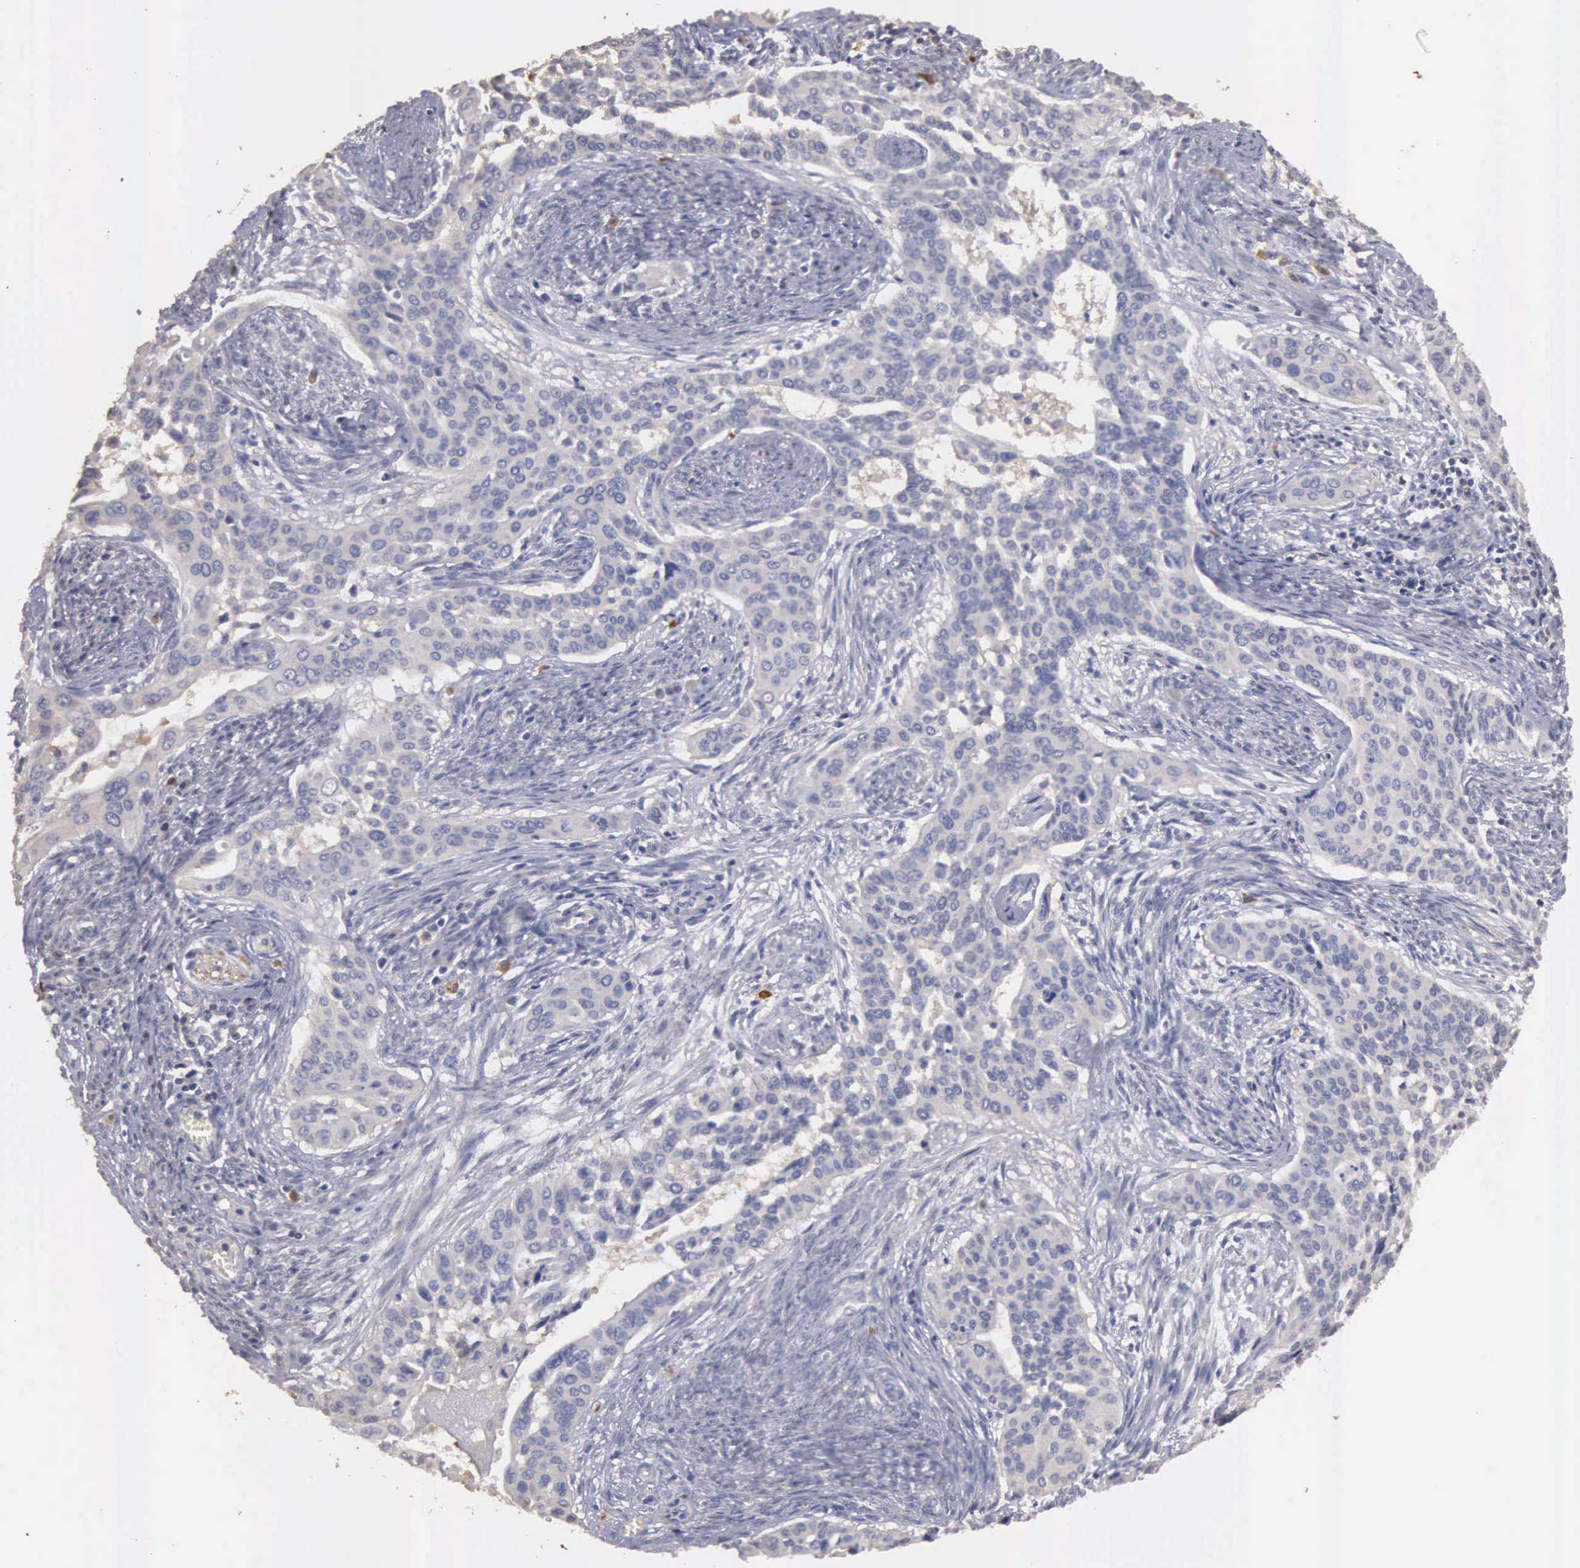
{"staining": {"intensity": "negative", "quantity": "none", "location": "none"}, "tissue": "cervical cancer", "cell_type": "Tumor cells", "image_type": "cancer", "snomed": [{"axis": "morphology", "description": "Squamous cell carcinoma, NOS"}, {"axis": "topography", "description": "Cervix"}], "caption": "Immunohistochemical staining of human cervical squamous cell carcinoma demonstrates no significant staining in tumor cells. Nuclei are stained in blue.", "gene": "ENO3", "patient": {"sex": "female", "age": 34}}